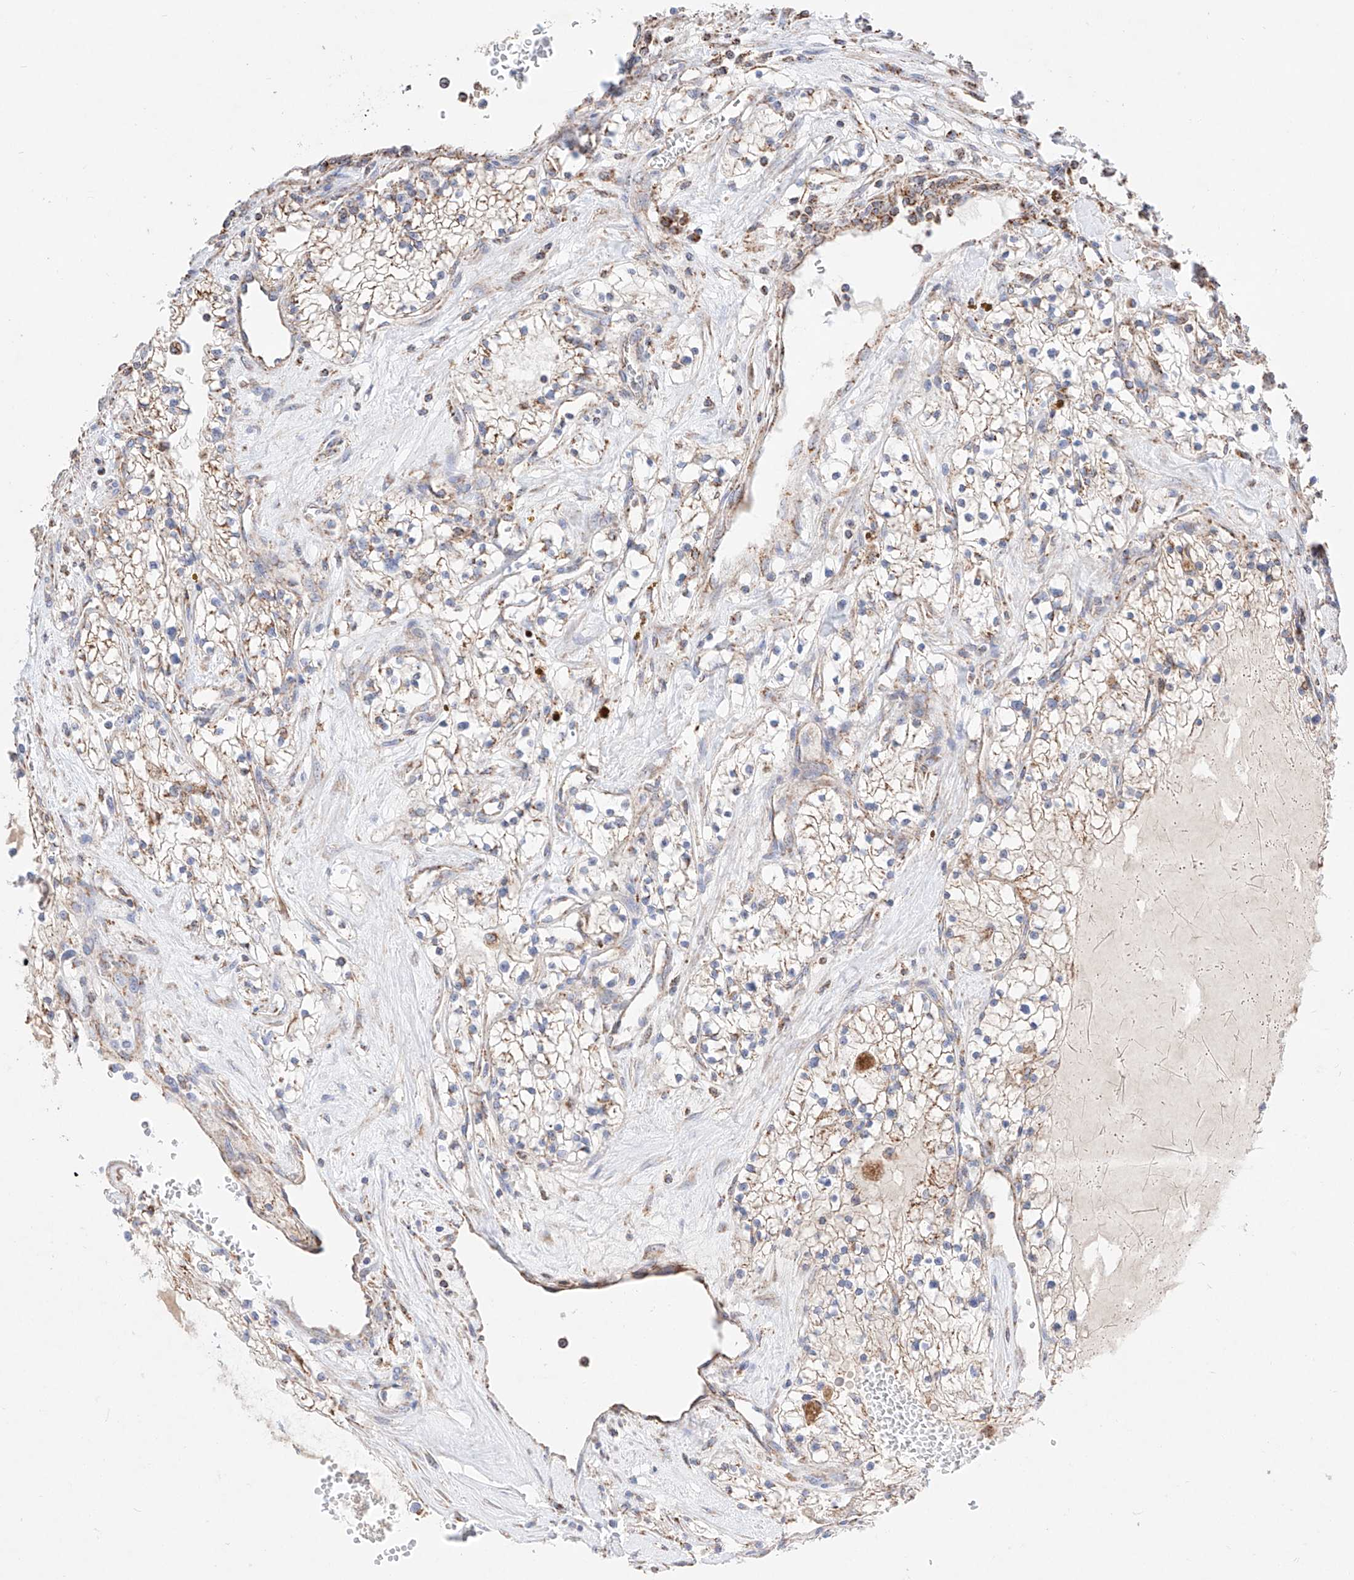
{"staining": {"intensity": "weak", "quantity": ">75%", "location": "cytoplasmic/membranous"}, "tissue": "renal cancer", "cell_type": "Tumor cells", "image_type": "cancer", "snomed": [{"axis": "morphology", "description": "Normal tissue, NOS"}, {"axis": "morphology", "description": "Adenocarcinoma, NOS"}, {"axis": "topography", "description": "Kidney"}], "caption": "IHC (DAB) staining of human renal adenocarcinoma shows weak cytoplasmic/membranous protein positivity in about >75% of tumor cells. (DAB IHC with brightfield microscopy, high magnification).", "gene": "KTI12", "patient": {"sex": "male", "age": 68}}